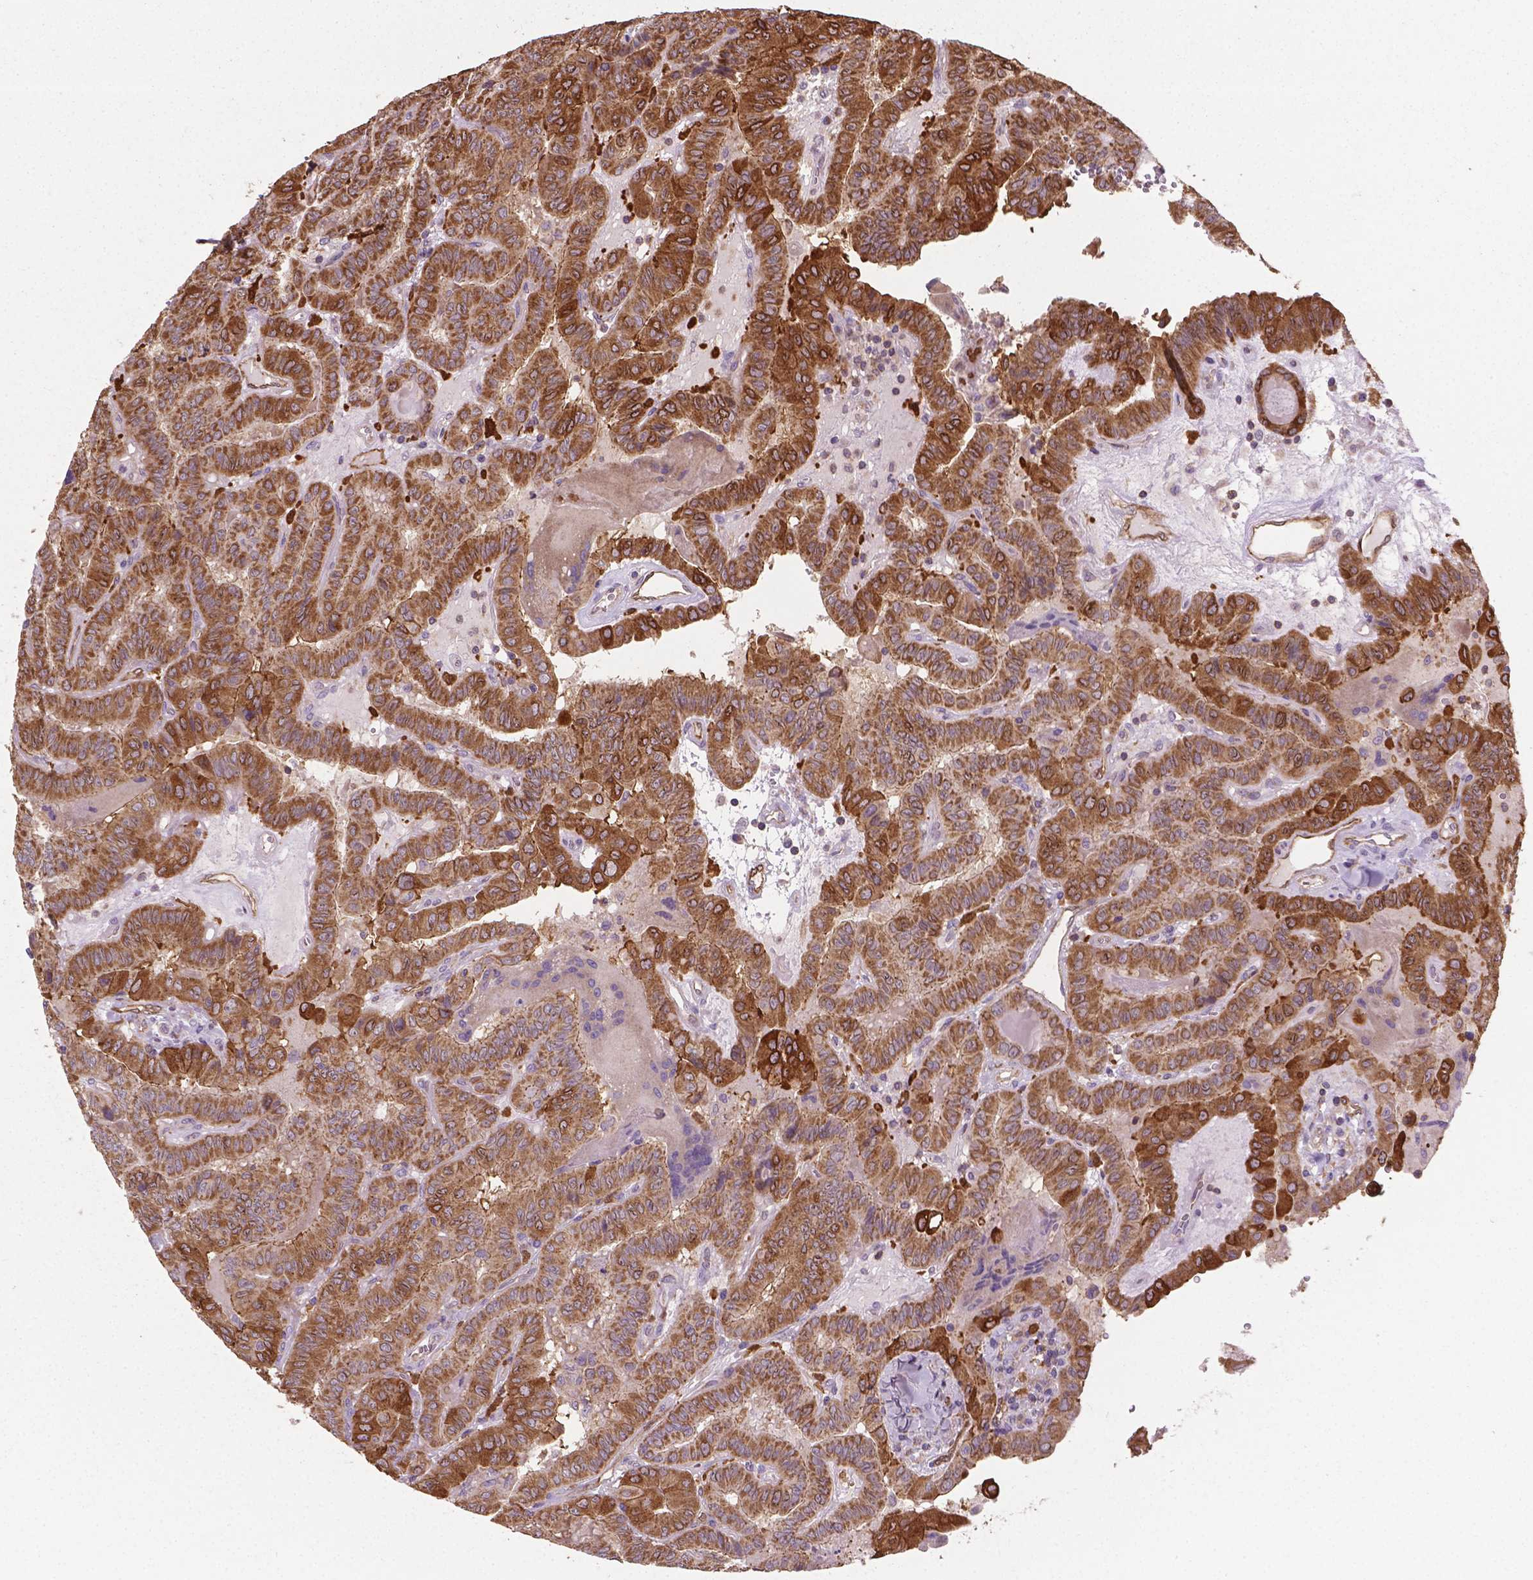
{"staining": {"intensity": "strong", "quantity": ">75%", "location": "cytoplasmic/membranous"}, "tissue": "thyroid cancer", "cell_type": "Tumor cells", "image_type": "cancer", "snomed": [{"axis": "morphology", "description": "Papillary adenocarcinoma, NOS"}, {"axis": "topography", "description": "Thyroid gland"}], "caption": "Human thyroid cancer (papillary adenocarcinoma) stained with a brown dye displays strong cytoplasmic/membranous positive expression in about >75% of tumor cells.", "gene": "TCAF1", "patient": {"sex": "female", "age": 37}}